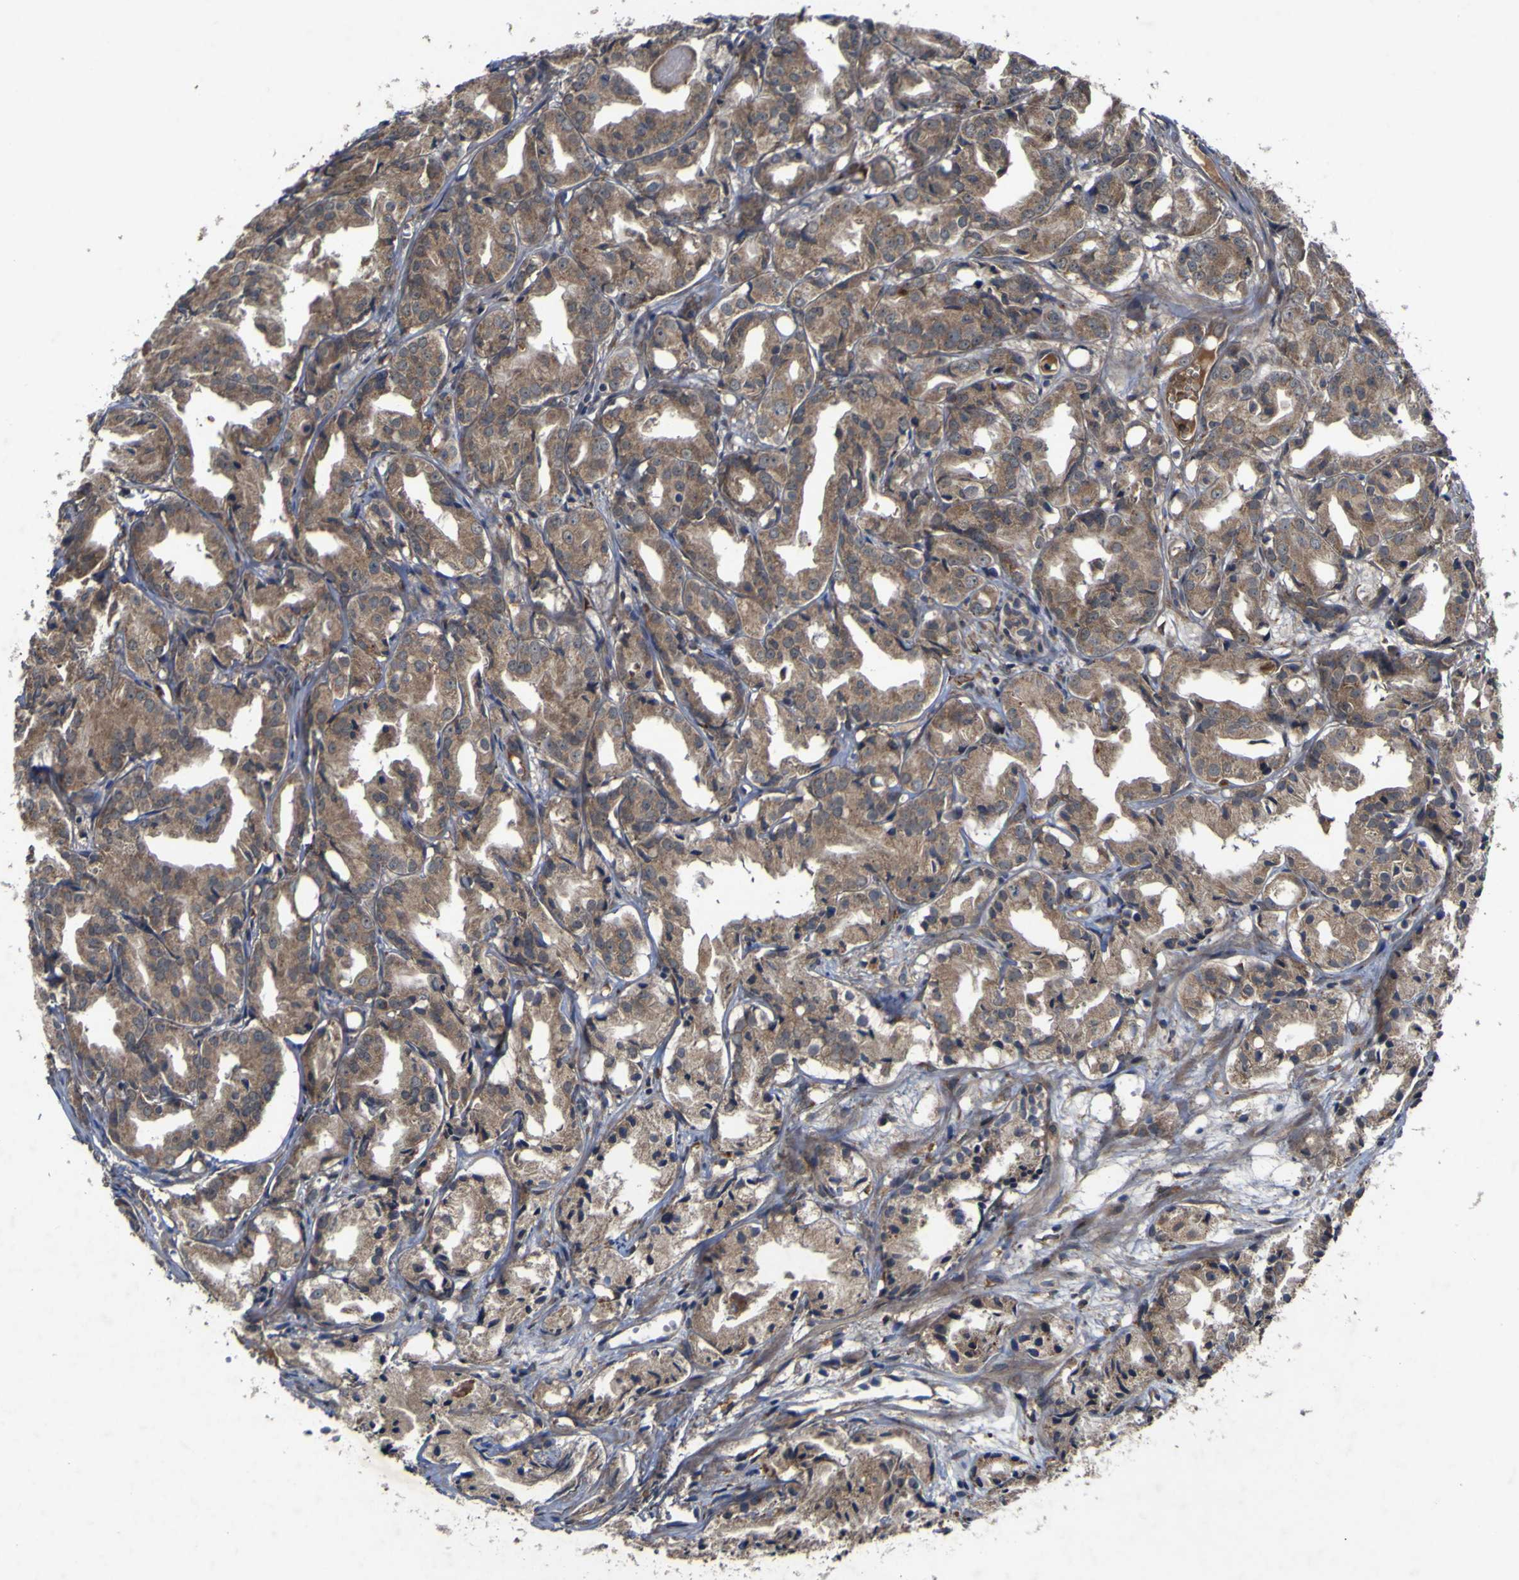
{"staining": {"intensity": "moderate", "quantity": ">75%", "location": "cytoplasmic/membranous"}, "tissue": "prostate cancer", "cell_type": "Tumor cells", "image_type": "cancer", "snomed": [{"axis": "morphology", "description": "Adenocarcinoma, Low grade"}, {"axis": "topography", "description": "Prostate"}], "caption": "Moderate cytoplasmic/membranous protein expression is present in about >75% of tumor cells in low-grade adenocarcinoma (prostate).", "gene": "IRAK2", "patient": {"sex": "male", "age": 72}}